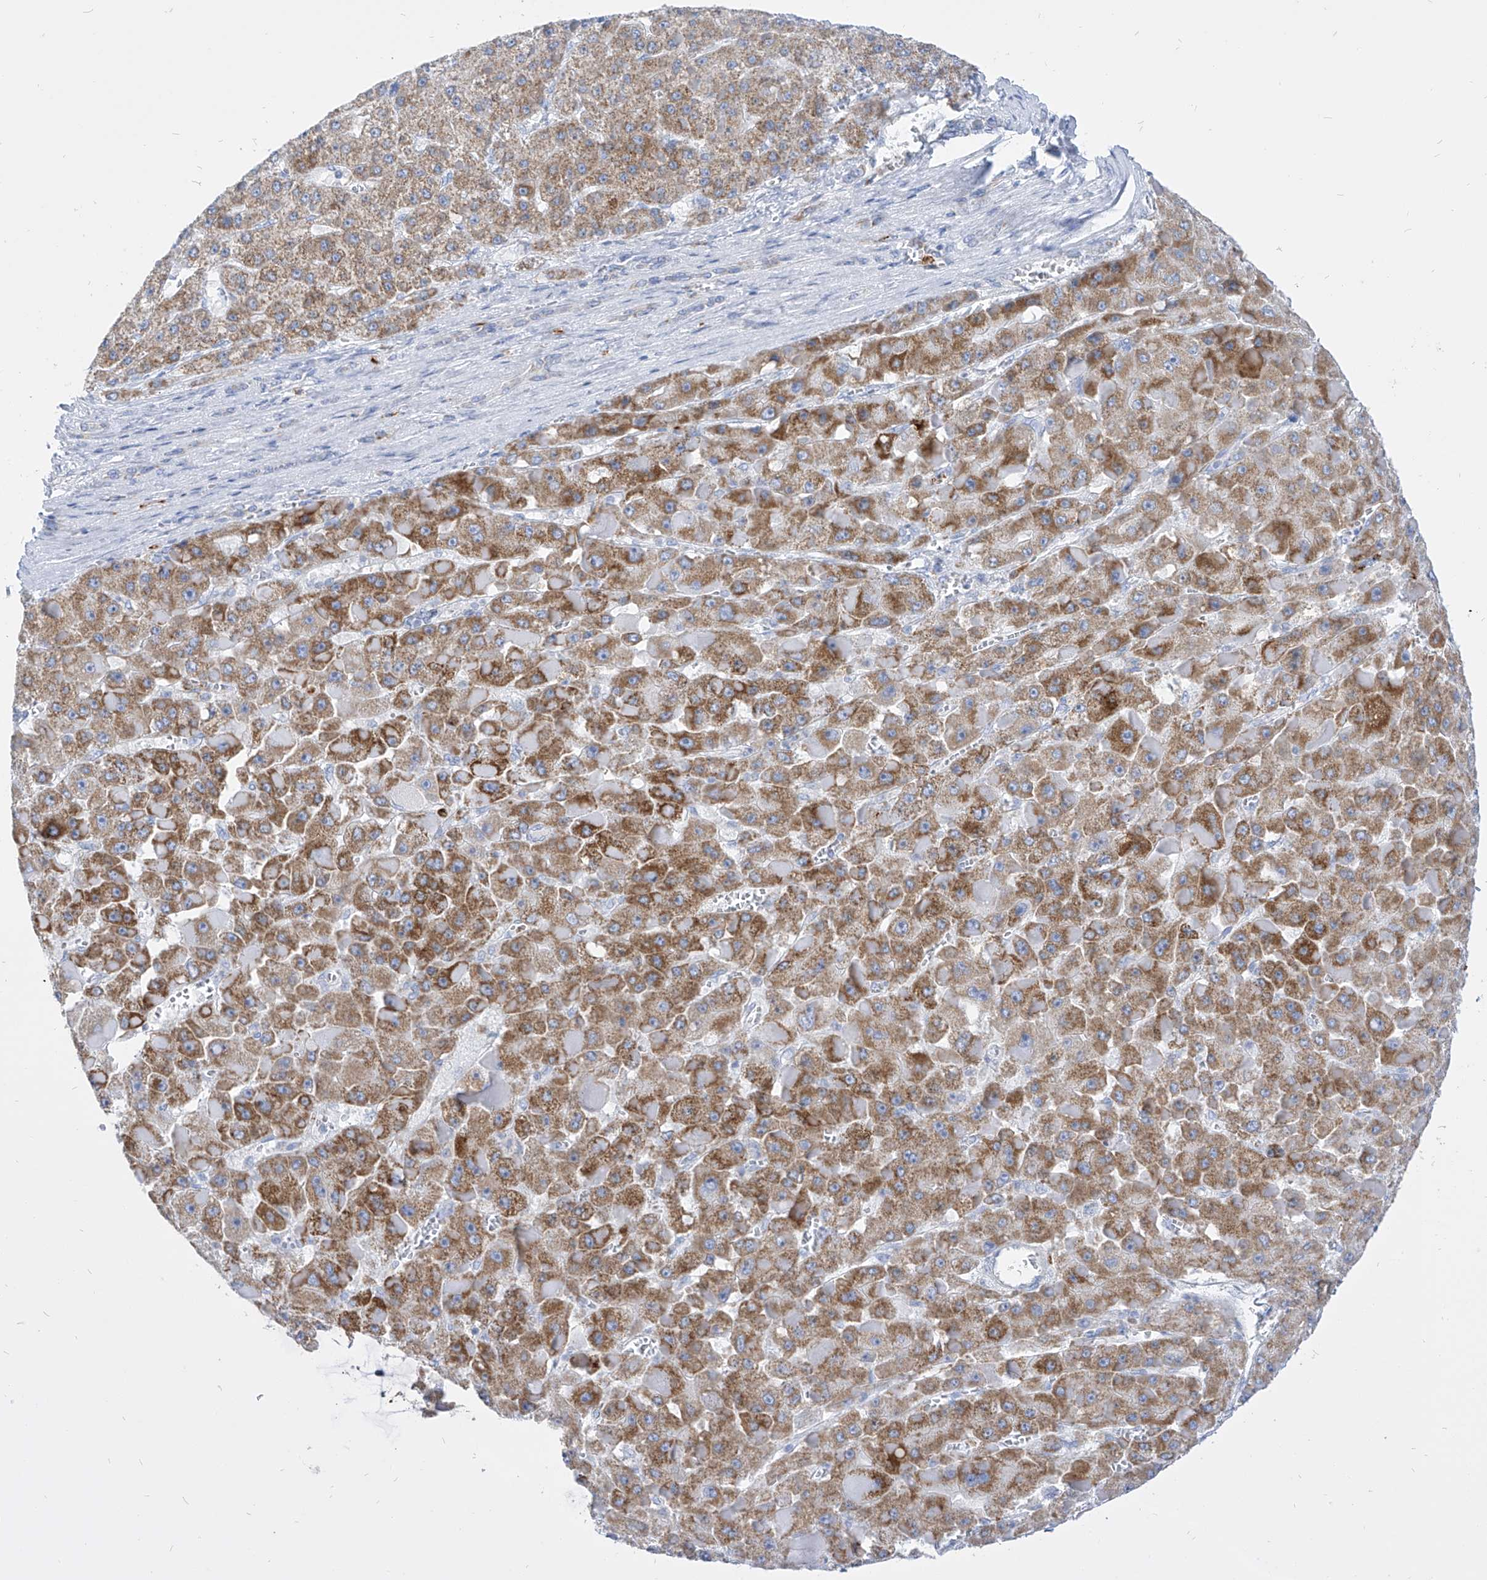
{"staining": {"intensity": "moderate", "quantity": ">75%", "location": "cytoplasmic/membranous"}, "tissue": "liver cancer", "cell_type": "Tumor cells", "image_type": "cancer", "snomed": [{"axis": "morphology", "description": "Carcinoma, Hepatocellular, NOS"}, {"axis": "topography", "description": "Liver"}], "caption": "A histopathology image of human liver cancer (hepatocellular carcinoma) stained for a protein demonstrates moderate cytoplasmic/membranous brown staining in tumor cells.", "gene": "COQ3", "patient": {"sex": "female", "age": 73}}